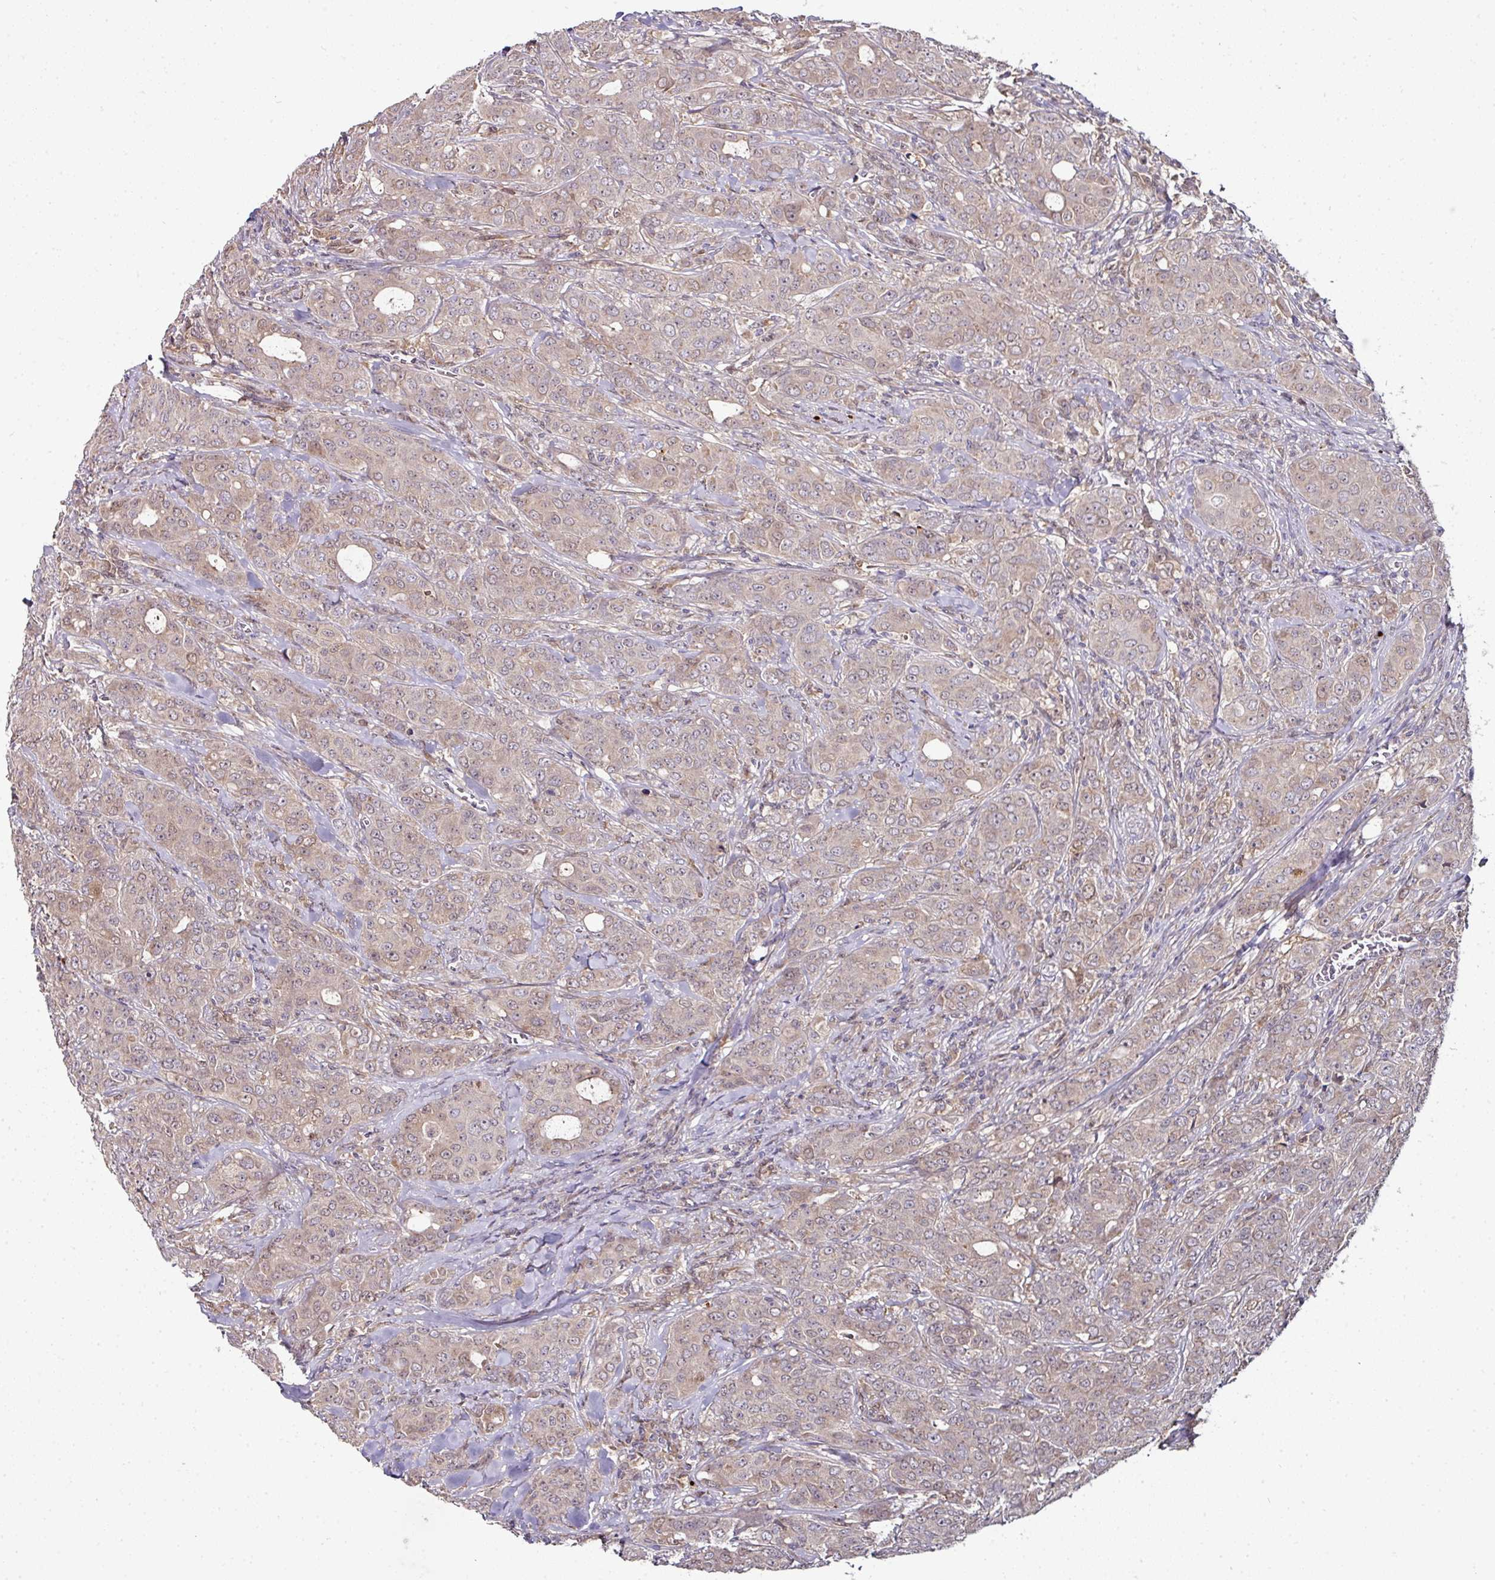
{"staining": {"intensity": "weak", "quantity": ">75%", "location": "cytoplasmic/membranous"}, "tissue": "breast cancer", "cell_type": "Tumor cells", "image_type": "cancer", "snomed": [{"axis": "morphology", "description": "Duct carcinoma"}, {"axis": "topography", "description": "Breast"}], "caption": "Tumor cells exhibit weak cytoplasmic/membranous expression in about >75% of cells in breast infiltrating ductal carcinoma.", "gene": "CTDSP2", "patient": {"sex": "female", "age": 43}}